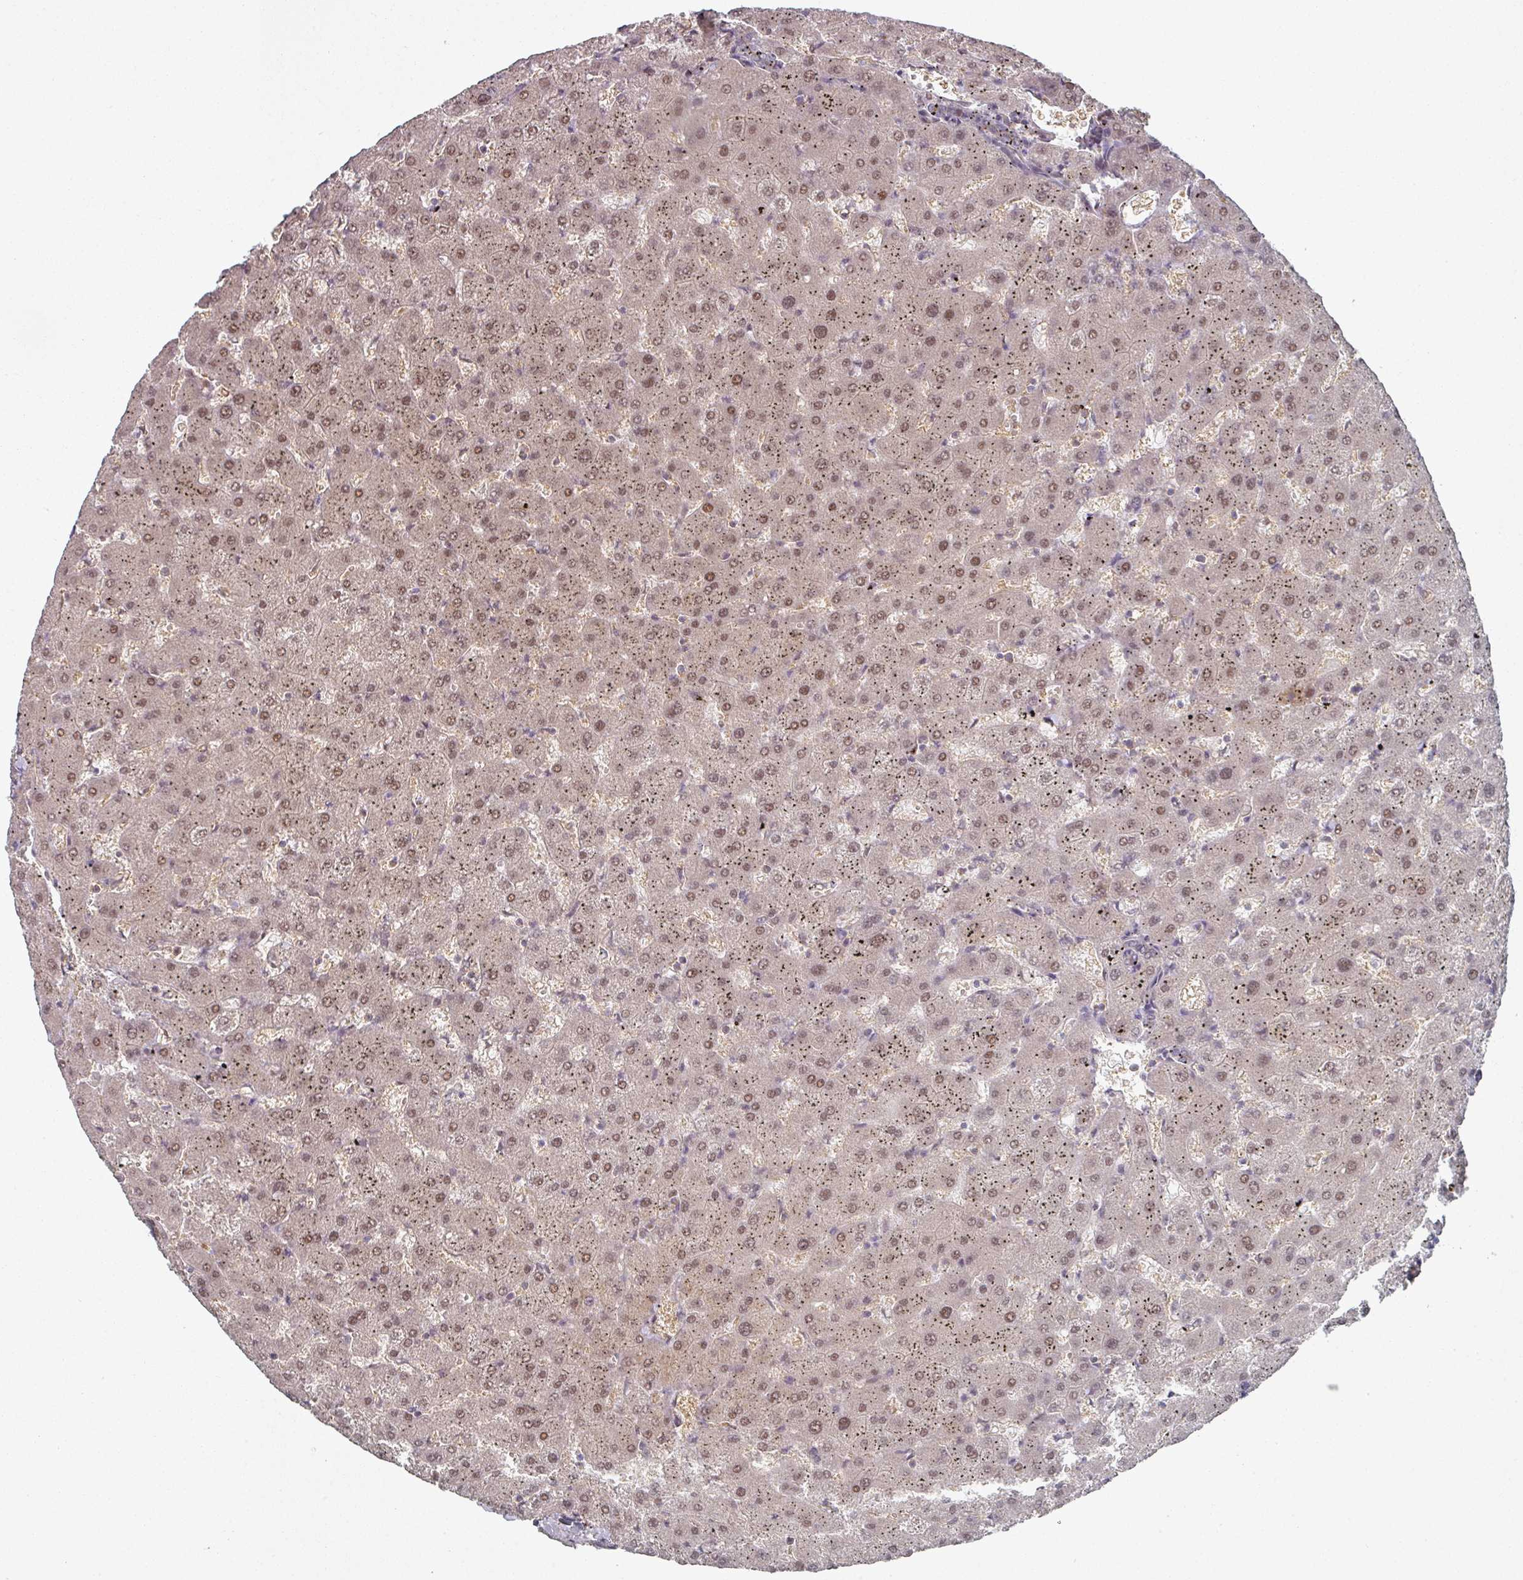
{"staining": {"intensity": "weak", "quantity": "25%-75%", "location": "cytoplasmic/membranous,nuclear"}, "tissue": "liver", "cell_type": "Cholangiocytes", "image_type": "normal", "snomed": [{"axis": "morphology", "description": "Normal tissue, NOS"}, {"axis": "topography", "description": "Liver"}], "caption": "Weak cytoplasmic/membranous,nuclear protein staining is seen in about 25%-75% of cholangiocytes in liver.", "gene": "PSME3IP1", "patient": {"sex": "female", "age": 63}}